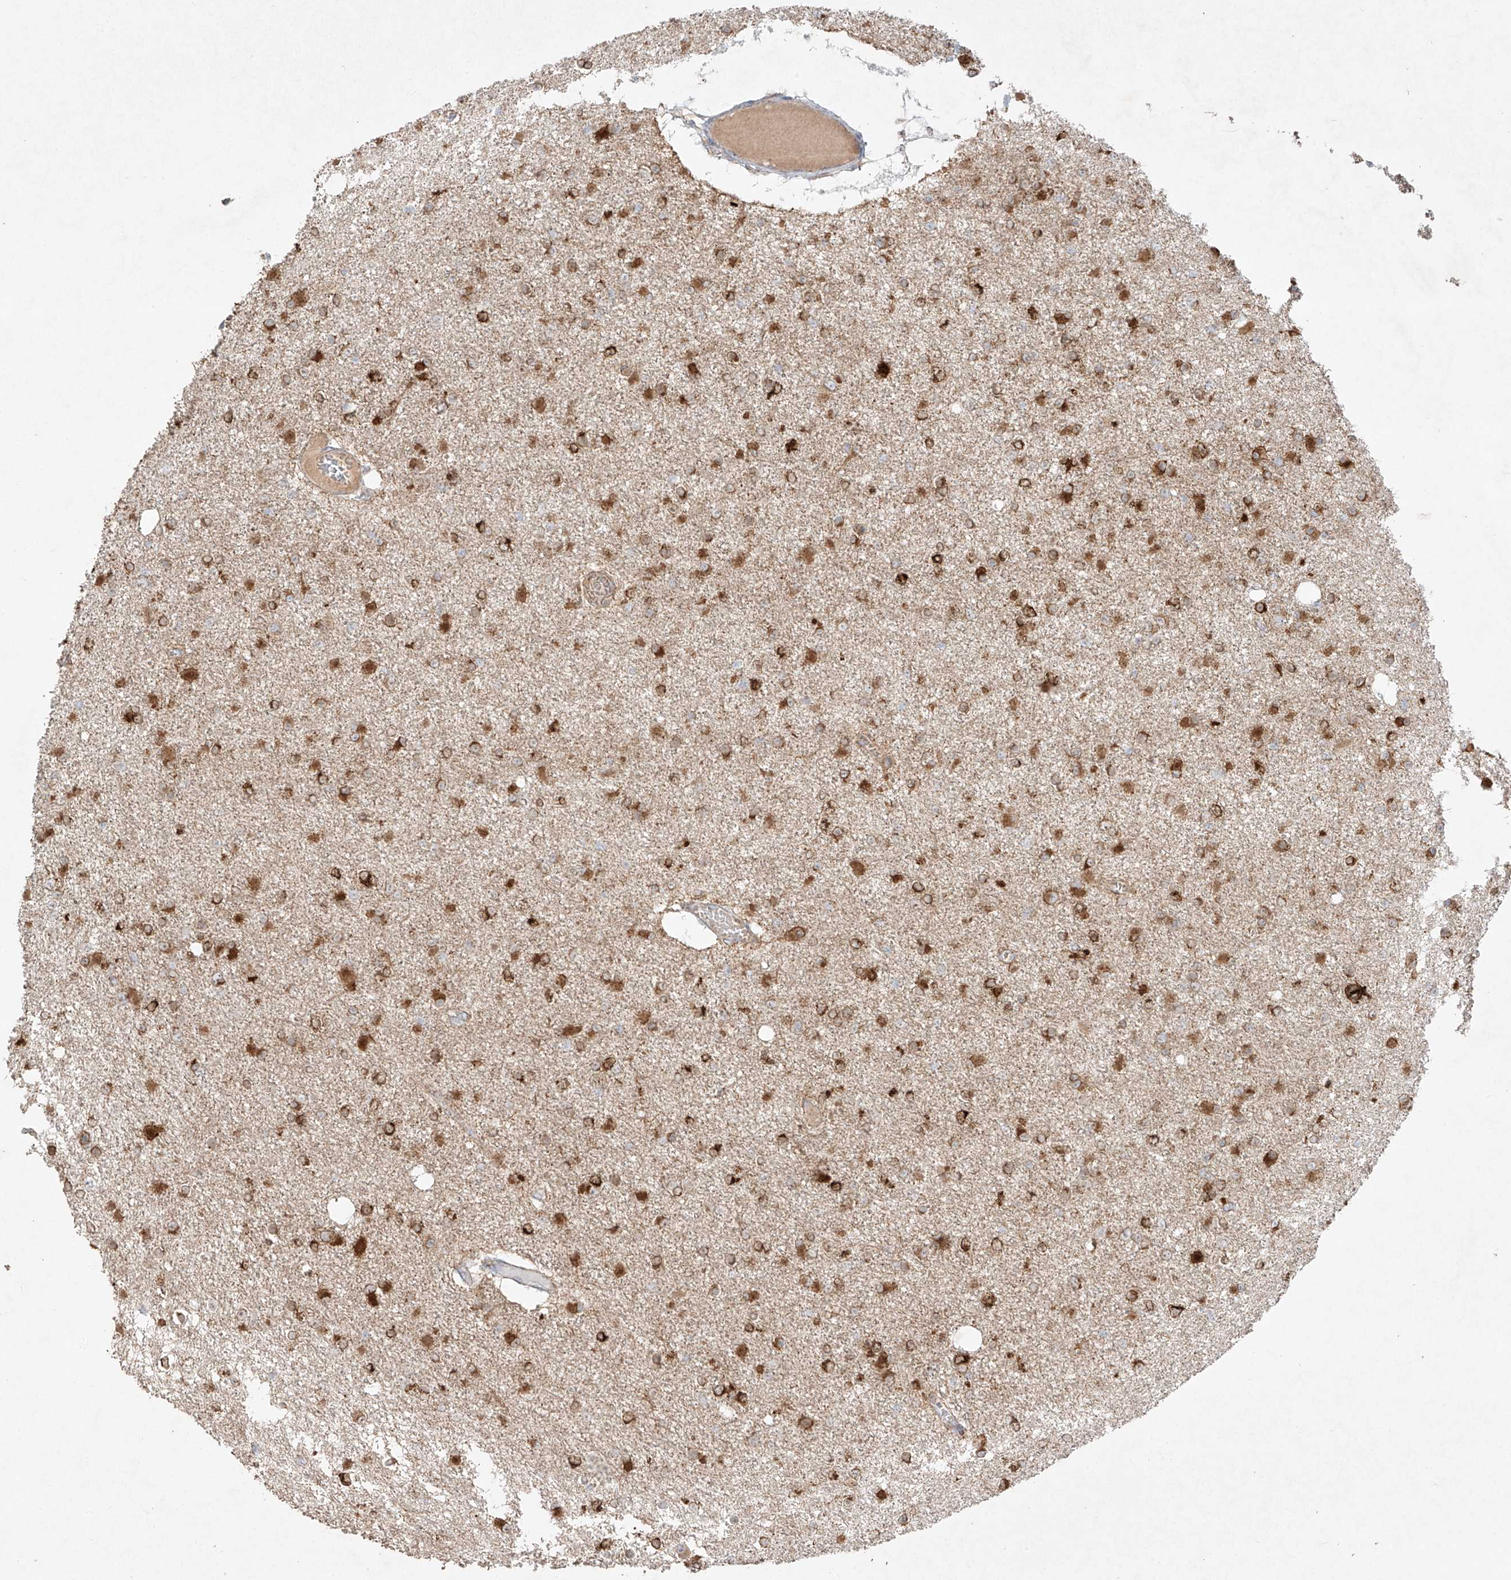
{"staining": {"intensity": "strong", "quantity": "25%-75%", "location": "cytoplasmic/membranous"}, "tissue": "glioma", "cell_type": "Tumor cells", "image_type": "cancer", "snomed": [{"axis": "morphology", "description": "Glioma, malignant, Low grade"}, {"axis": "topography", "description": "Brain"}], "caption": "This is a histology image of IHC staining of malignant glioma (low-grade), which shows strong expression in the cytoplasmic/membranous of tumor cells.", "gene": "COLGALT2", "patient": {"sex": "female", "age": 22}}